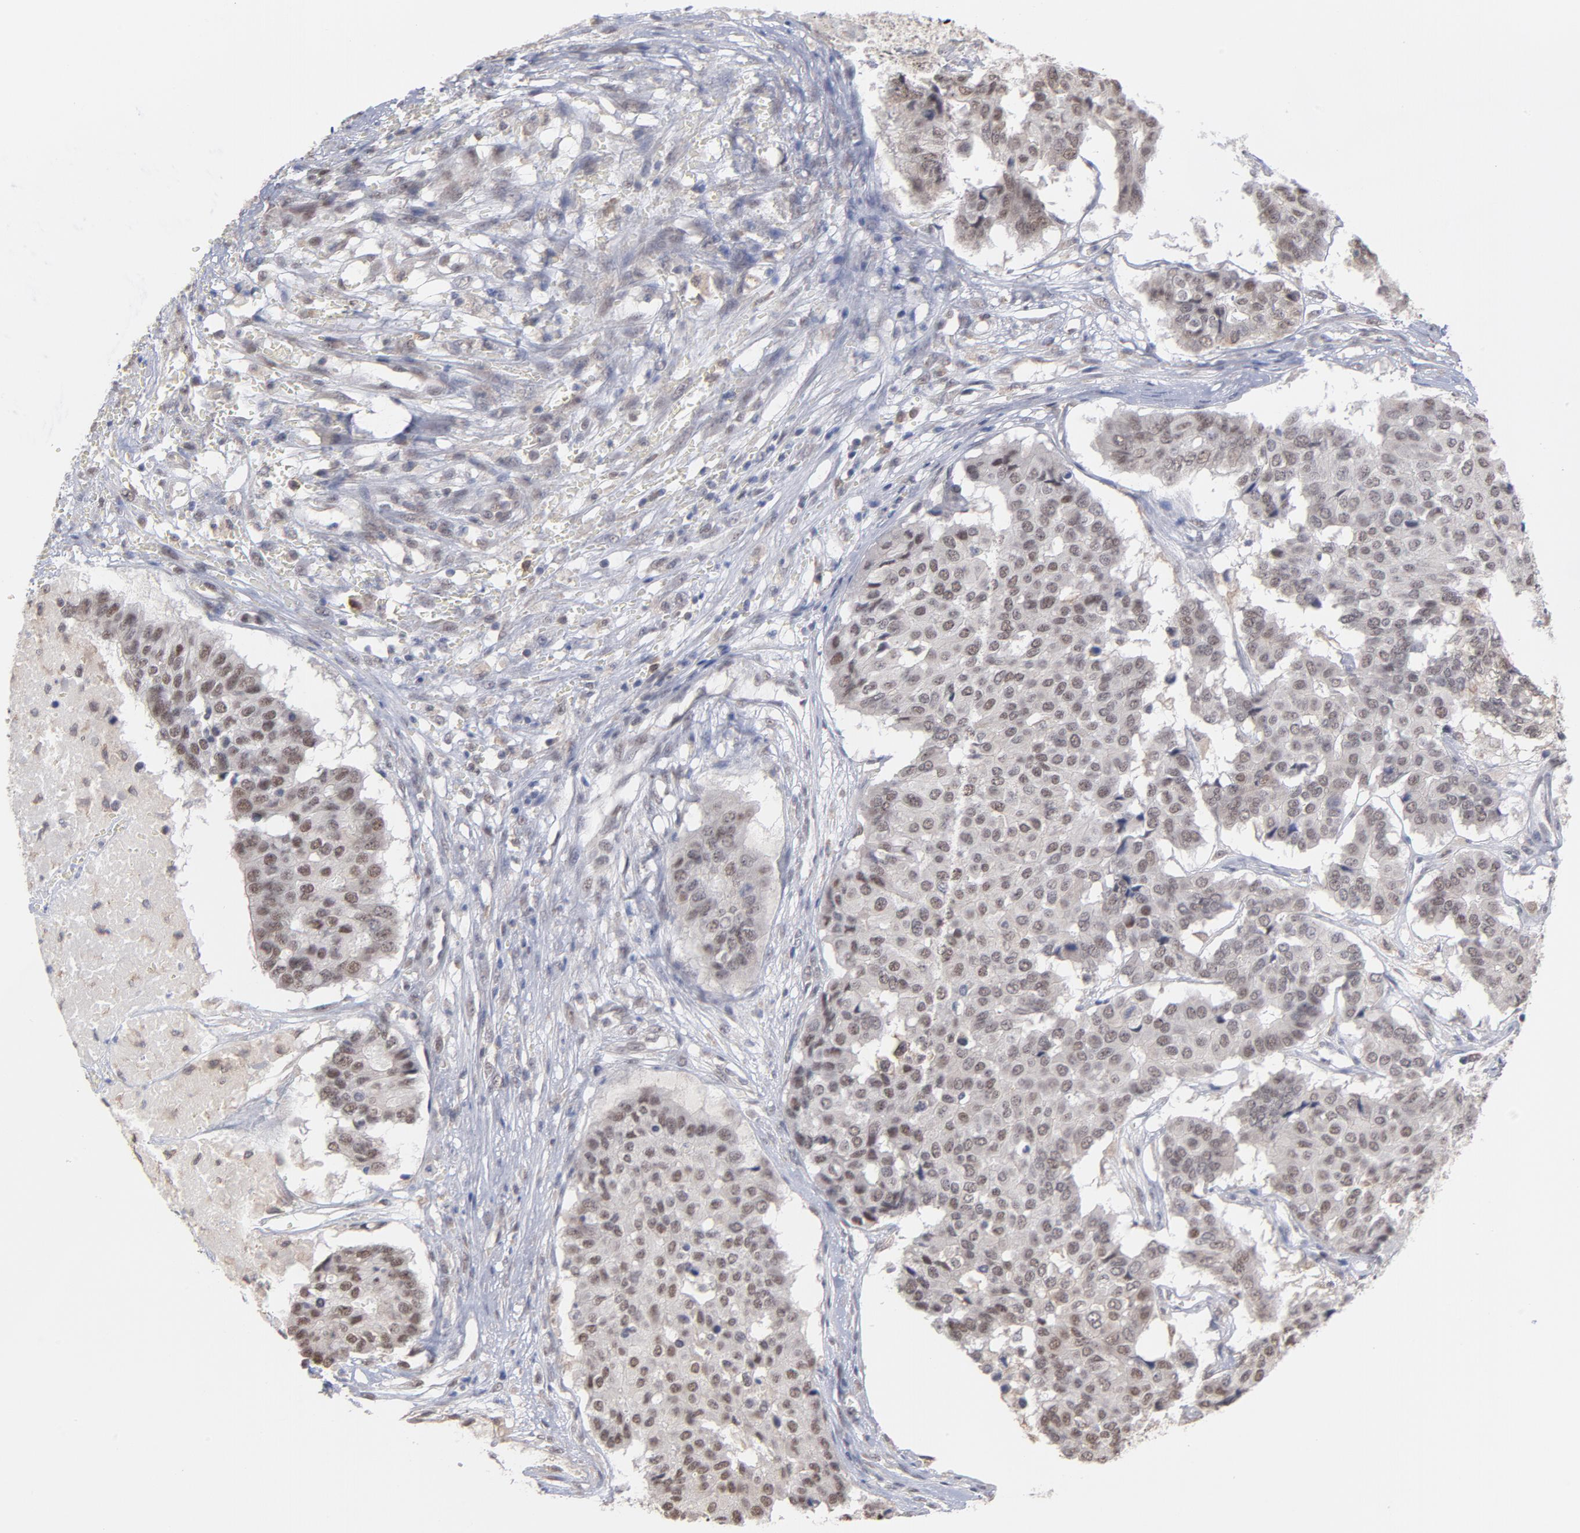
{"staining": {"intensity": "weak", "quantity": ">75%", "location": "nuclear"}, "tissue": "pancreatic cancer", "cell_type": "Tumor cells", "image_type": "cancer", "snomed": [{"axis": "morphology", "description": "Adenocarcinoma, NOS"}, {"axis": "topography", "description": "Pancreas"}], "caption": "Immunohistochemistry histopathology image of human pancreatic cancer stained for a protein (brown), which demonstrates low levels of weak nuclear positivity in about >75% of tumor cells.", "gene": "OAS1", "patient": {"sex": "male", "age": 50}}